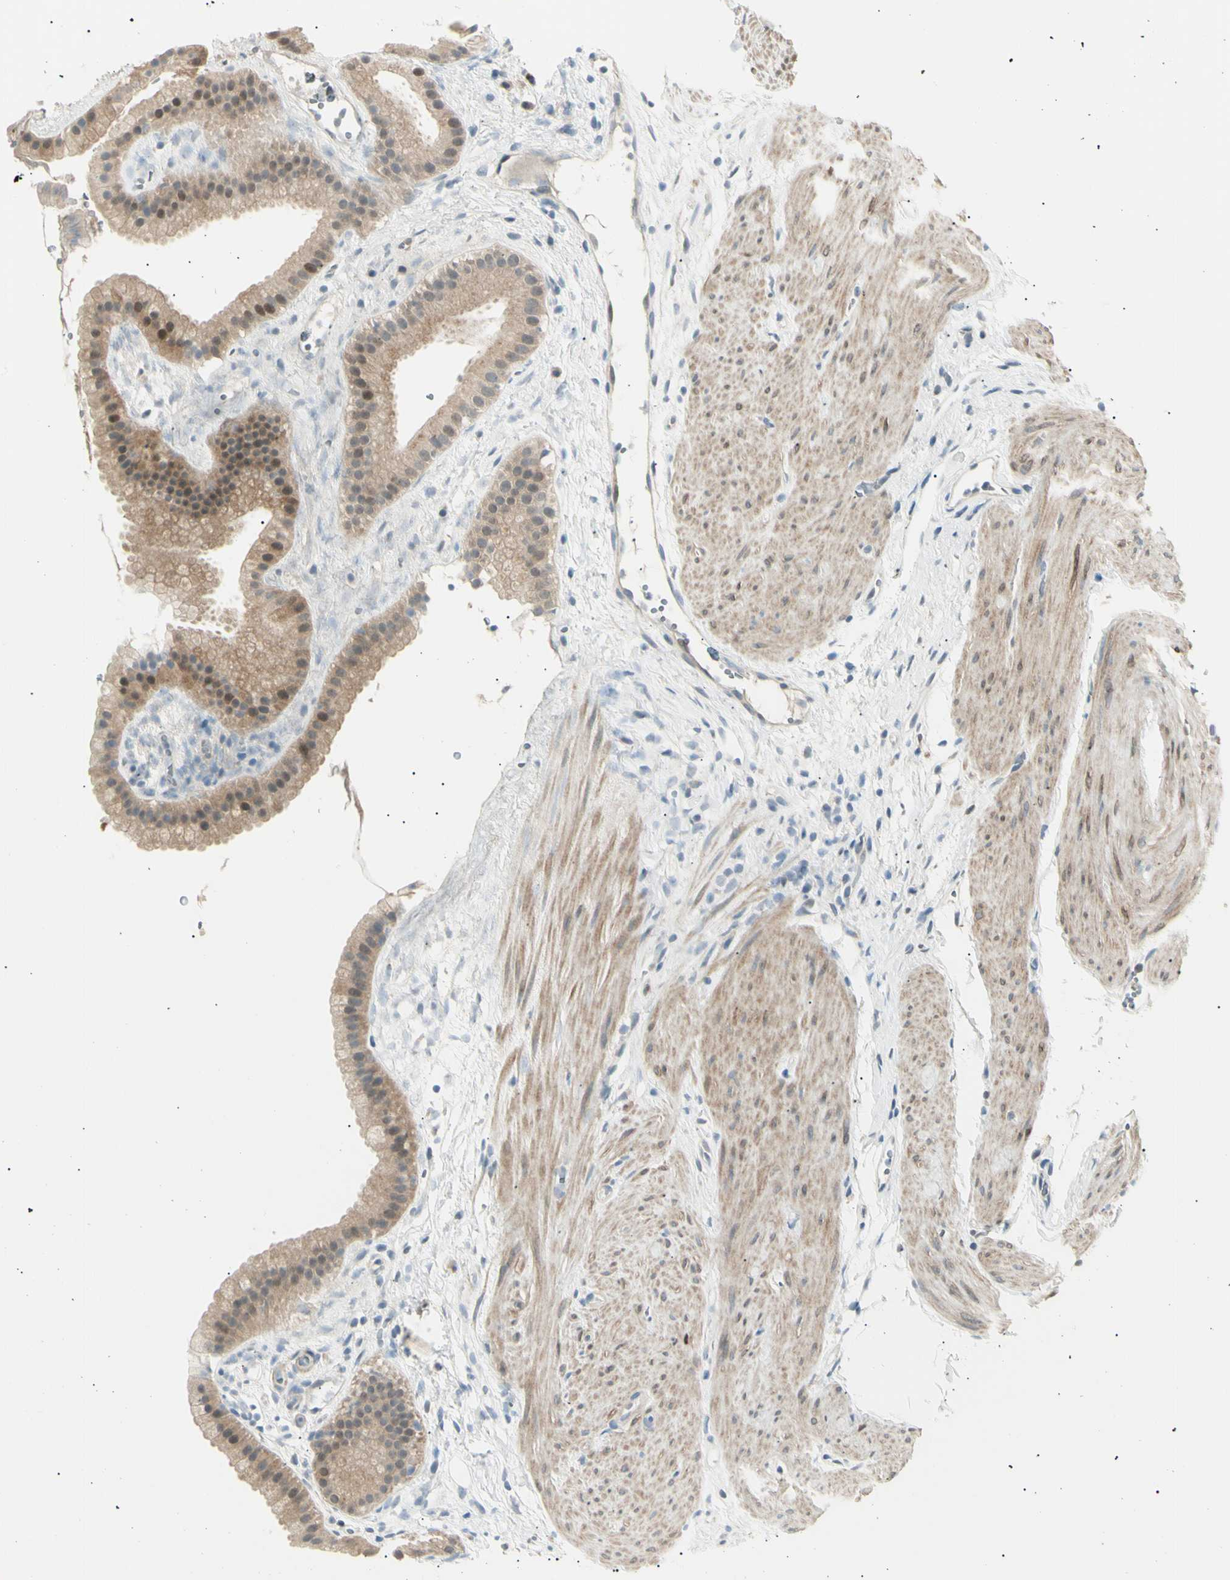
{"staining": {"intensity": "moderate", "quantity": ">75%", "location": "cytoplasmic/membranous,nuclear"}, "tissue": "gallbladder", "cell_type": "Glandular cells", "image_type": "normal", "snomed": [{"axis": "morphology", "description": "Normal tissue, NOS"}, {"axis": "topography", "description": "Gallbladder"}], "caption": "DAB (3,3'-diaminobenzidine) immunohistochemical staining of unremarkable human gallbladder displays moderate cytoplasmic/membranous,nuclear protein staining in approximately >75% of glandular cells.", "gene": "LHPP", "patient": {"sex": "female", "age": 64}}